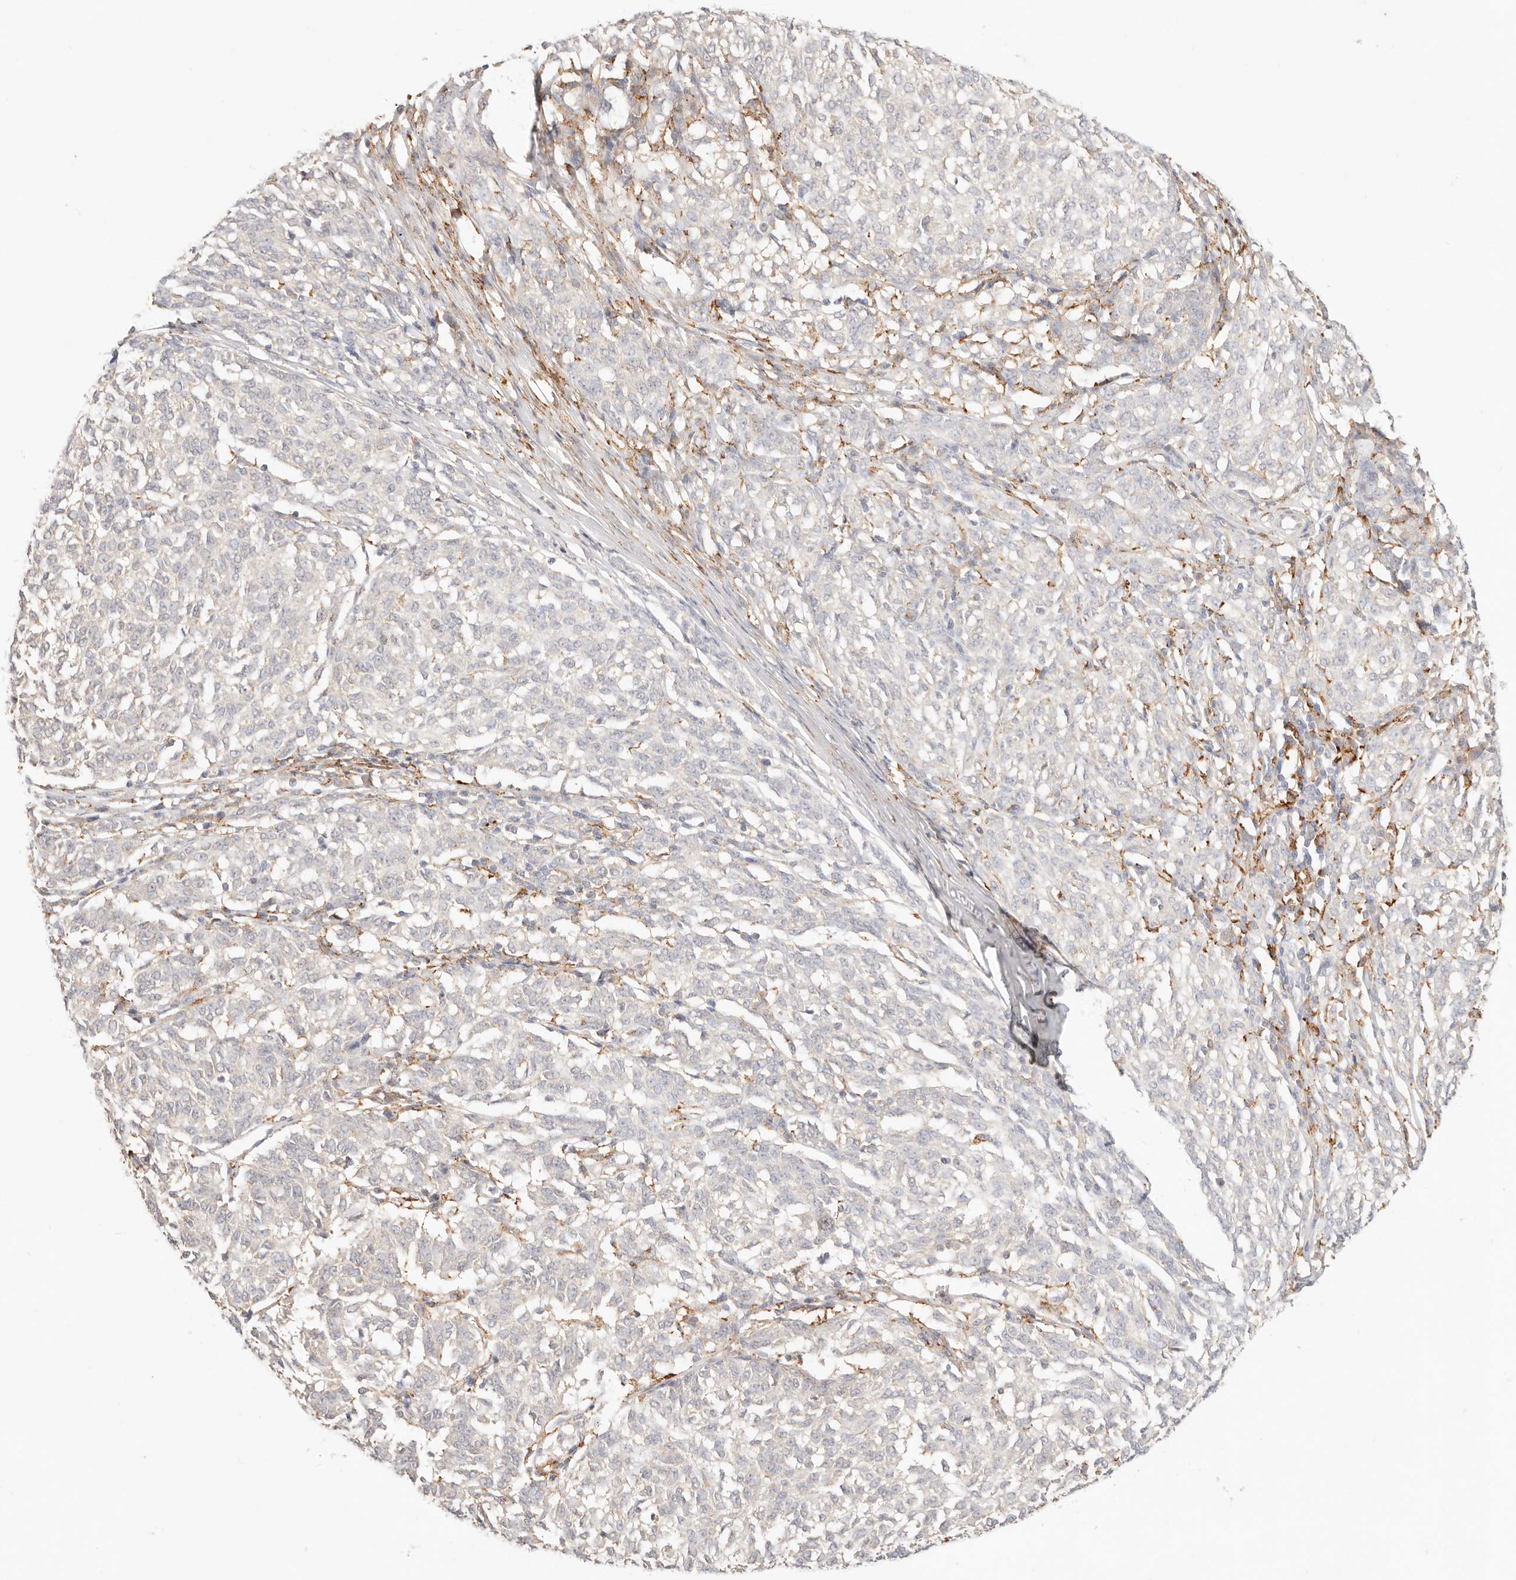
{"staining": {"intensity": "negative", "quantity": "none", "location": "none"}, "tissue": "melanoma", "cell_type": "Tumor cells", "image_type": "cancer", "snomed": [{"axis": "morphology", "description": "Malignant melanoma, NOS"}, {"axis": "topography", "description": "Skin"}], "caption": "The photomicrograph demonstrates no significant staining in tumor cells of melanoma.", "gene": "HK2", "patient": {"sex": "female", "age": 72}}